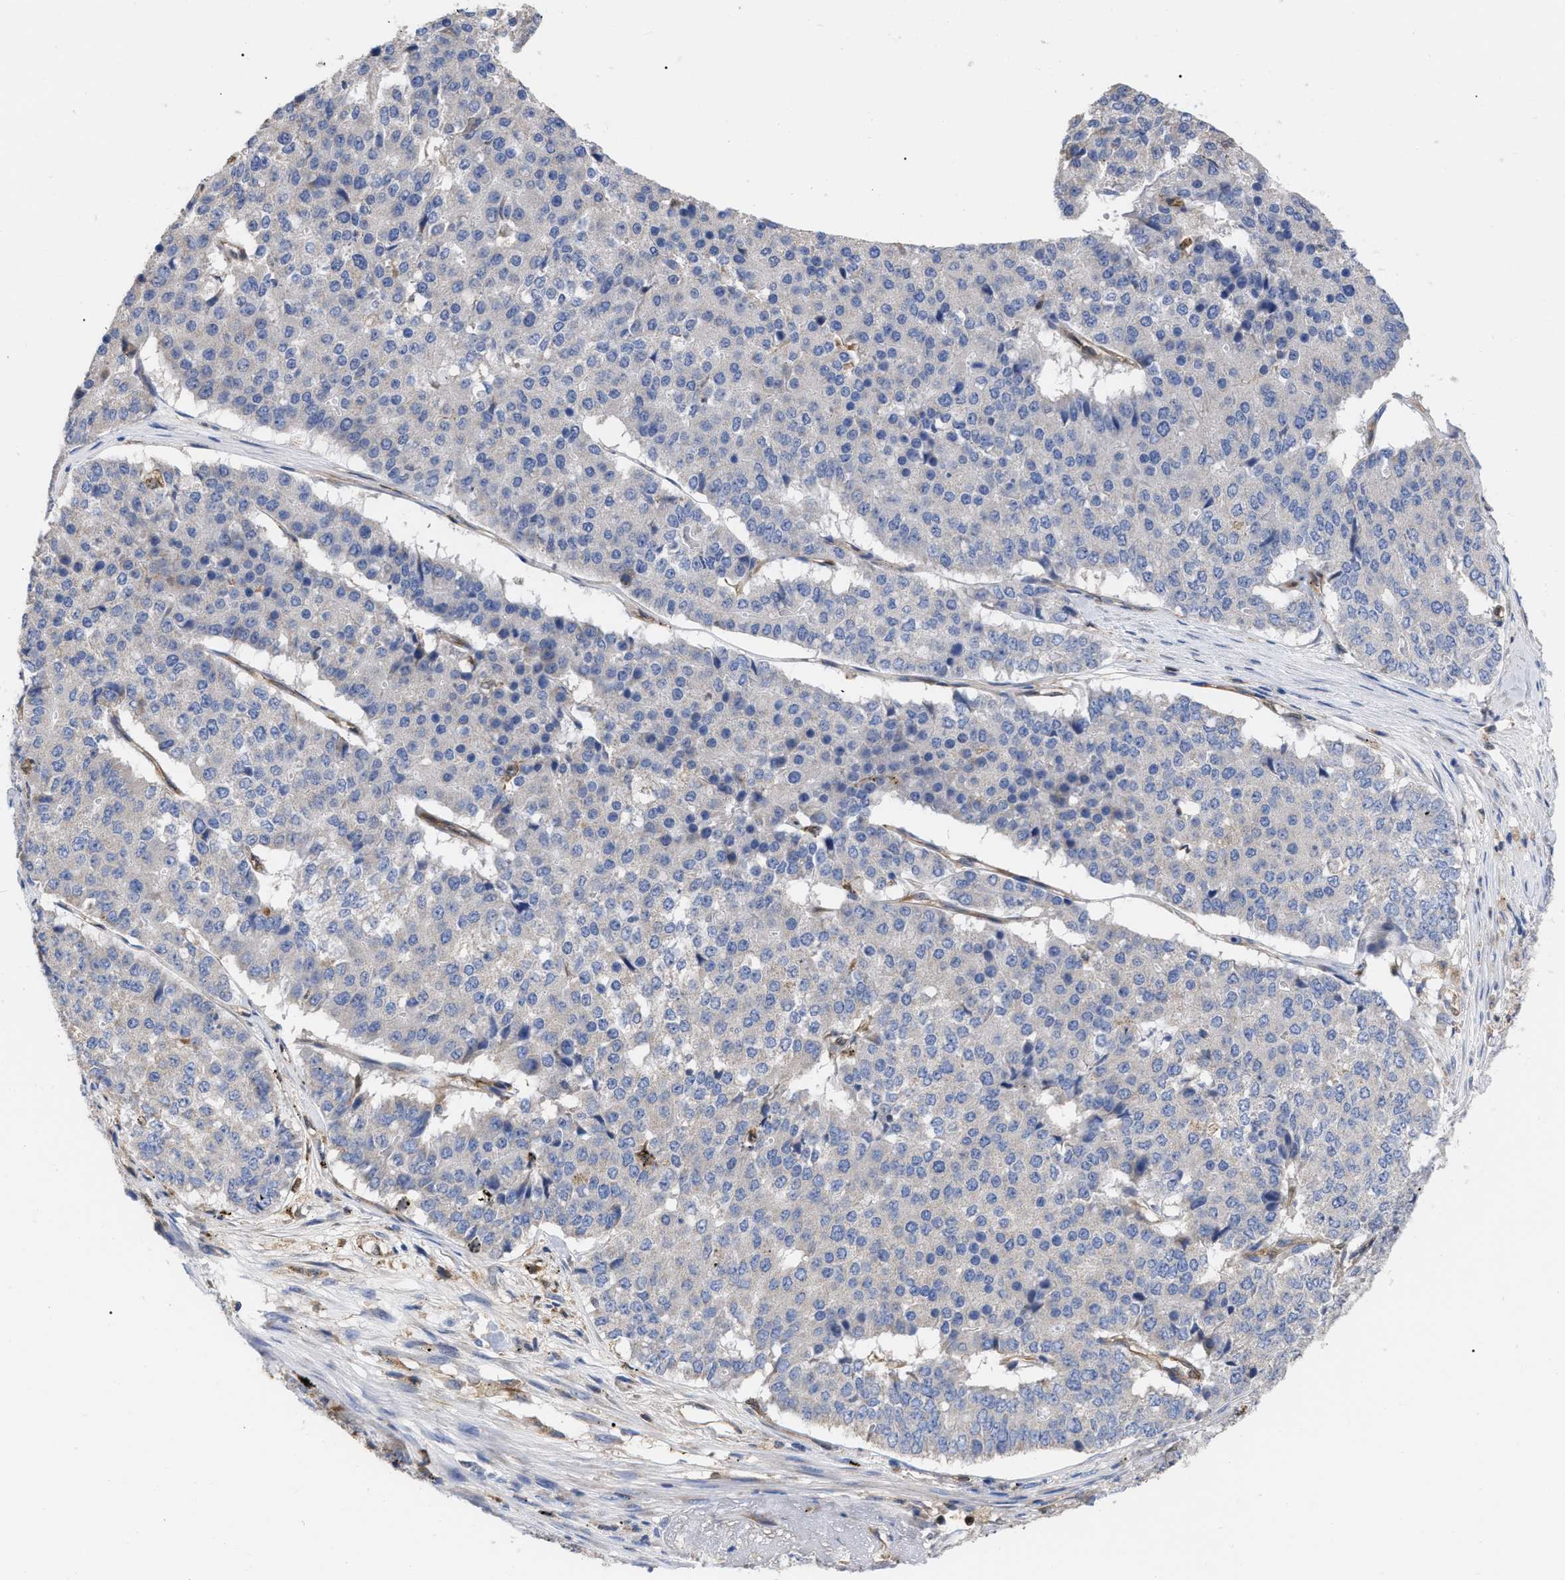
{"staining": {"intensity": "negative", "quantity": "none", "location": "none"}, "tissue": "pancreatic cancer", "cell_type": "Tumor cells", "image_type": "cancer", "snomed": [{"axis": "morphology", "description": "Adenocarcinoma, NOS"}, {"axis": "topography", "description": "Pancreas"}], "caption": "Immunohistochemical staining of pancreatic cancer displays no significant positivity in tumor cells.", "gene": "GIMAP4", "patient": {"sex": "male", "age": 50}}